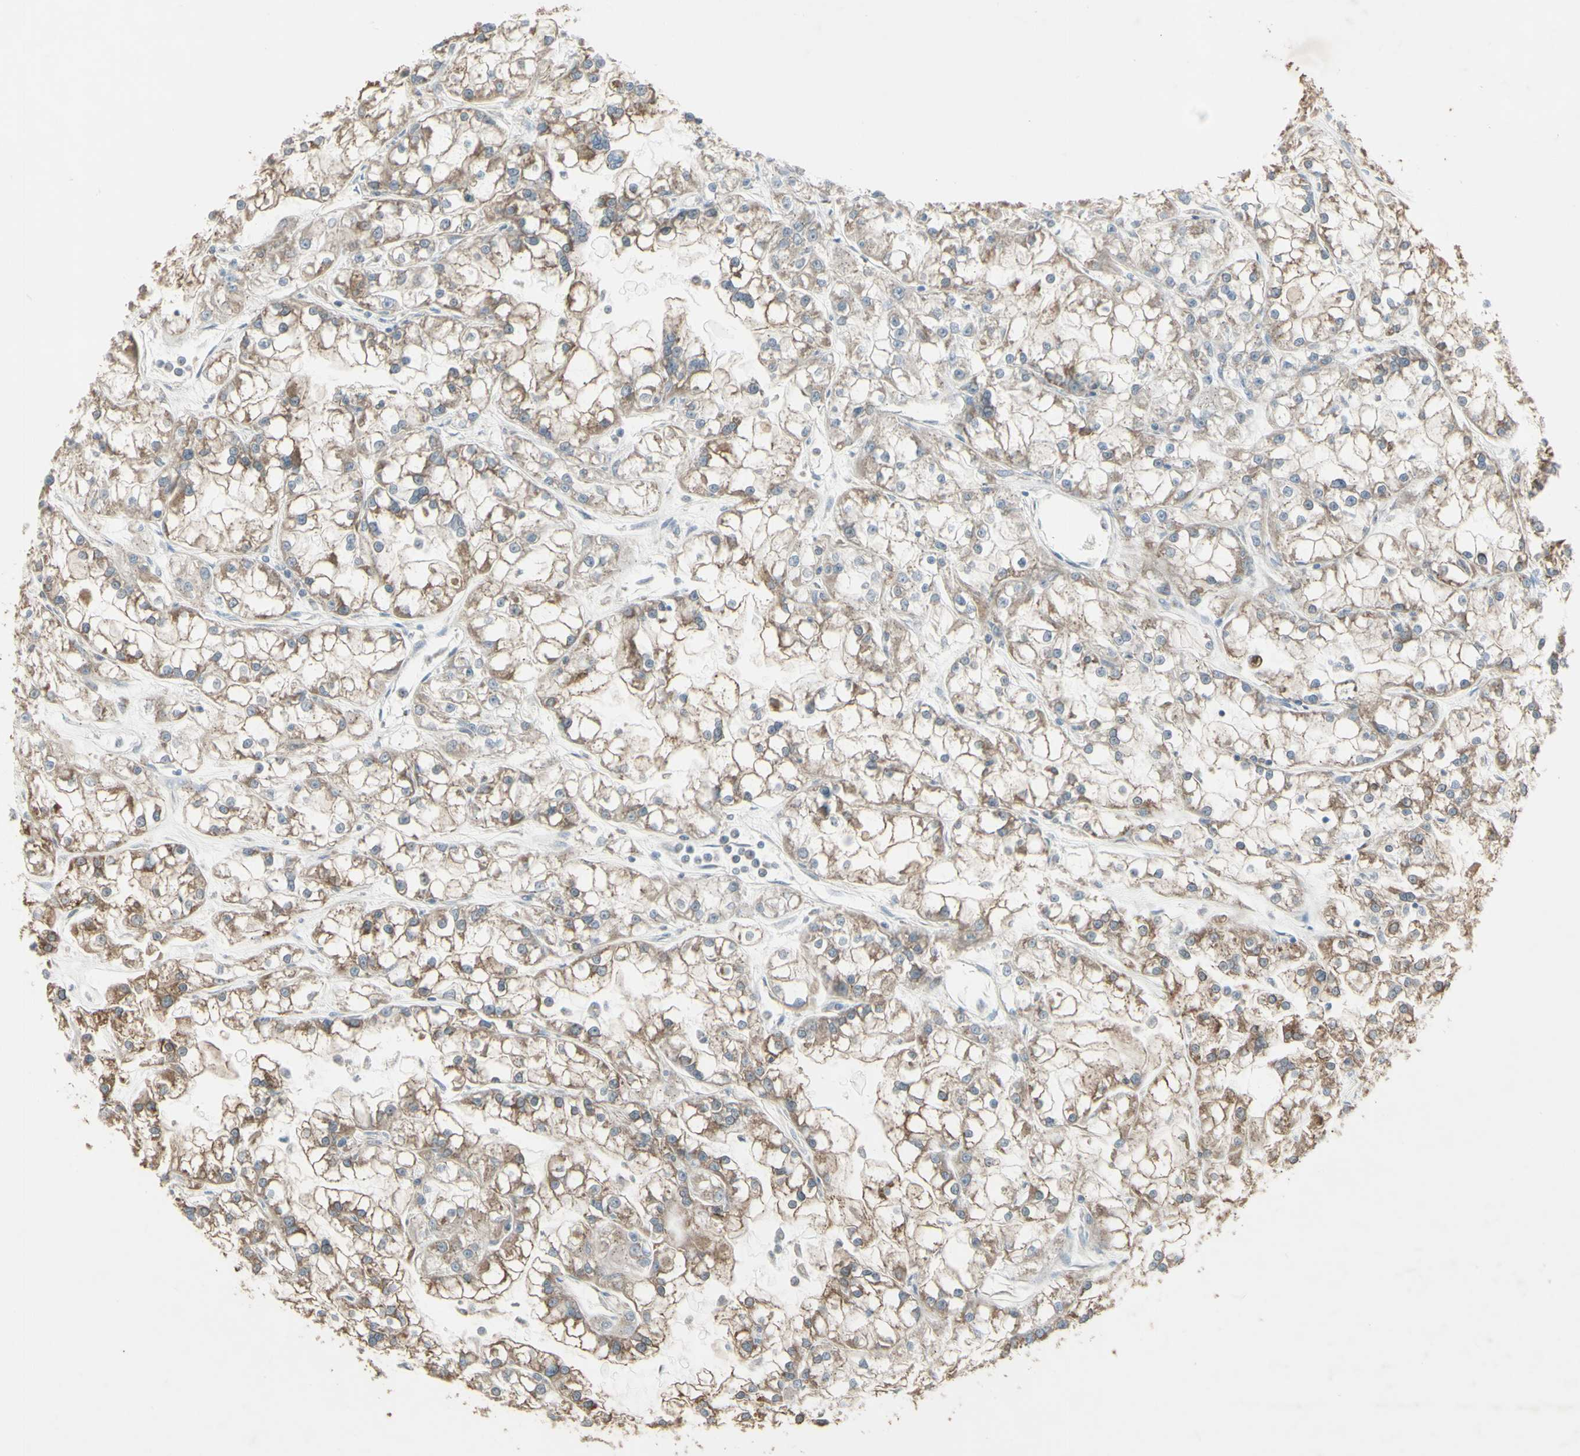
{"staining": {"intensity": "moderate", "quantity": ">75%", "location": "cytoplasmic/membranous"}, "tissue": "renal cancer", "cell_type": "Tumor cells", "image_type": "cancer", "snomed": [{"axis": "morphology", "description": "Adenocarcinoma, NOS"}, {"axis": "topography", "description": "Kidney"}], "caption": "Brown immunohistochemical staining in human renal cancer (adenocarcinoma) shows moderate cytoplasmic/membranous positivity in about >75% of tumor cells. (brown staining indicates protein expression, while blue staining denotes nuclei).", "gene": "FXYD3", "patient": {"sex": "female", "age": 52}}